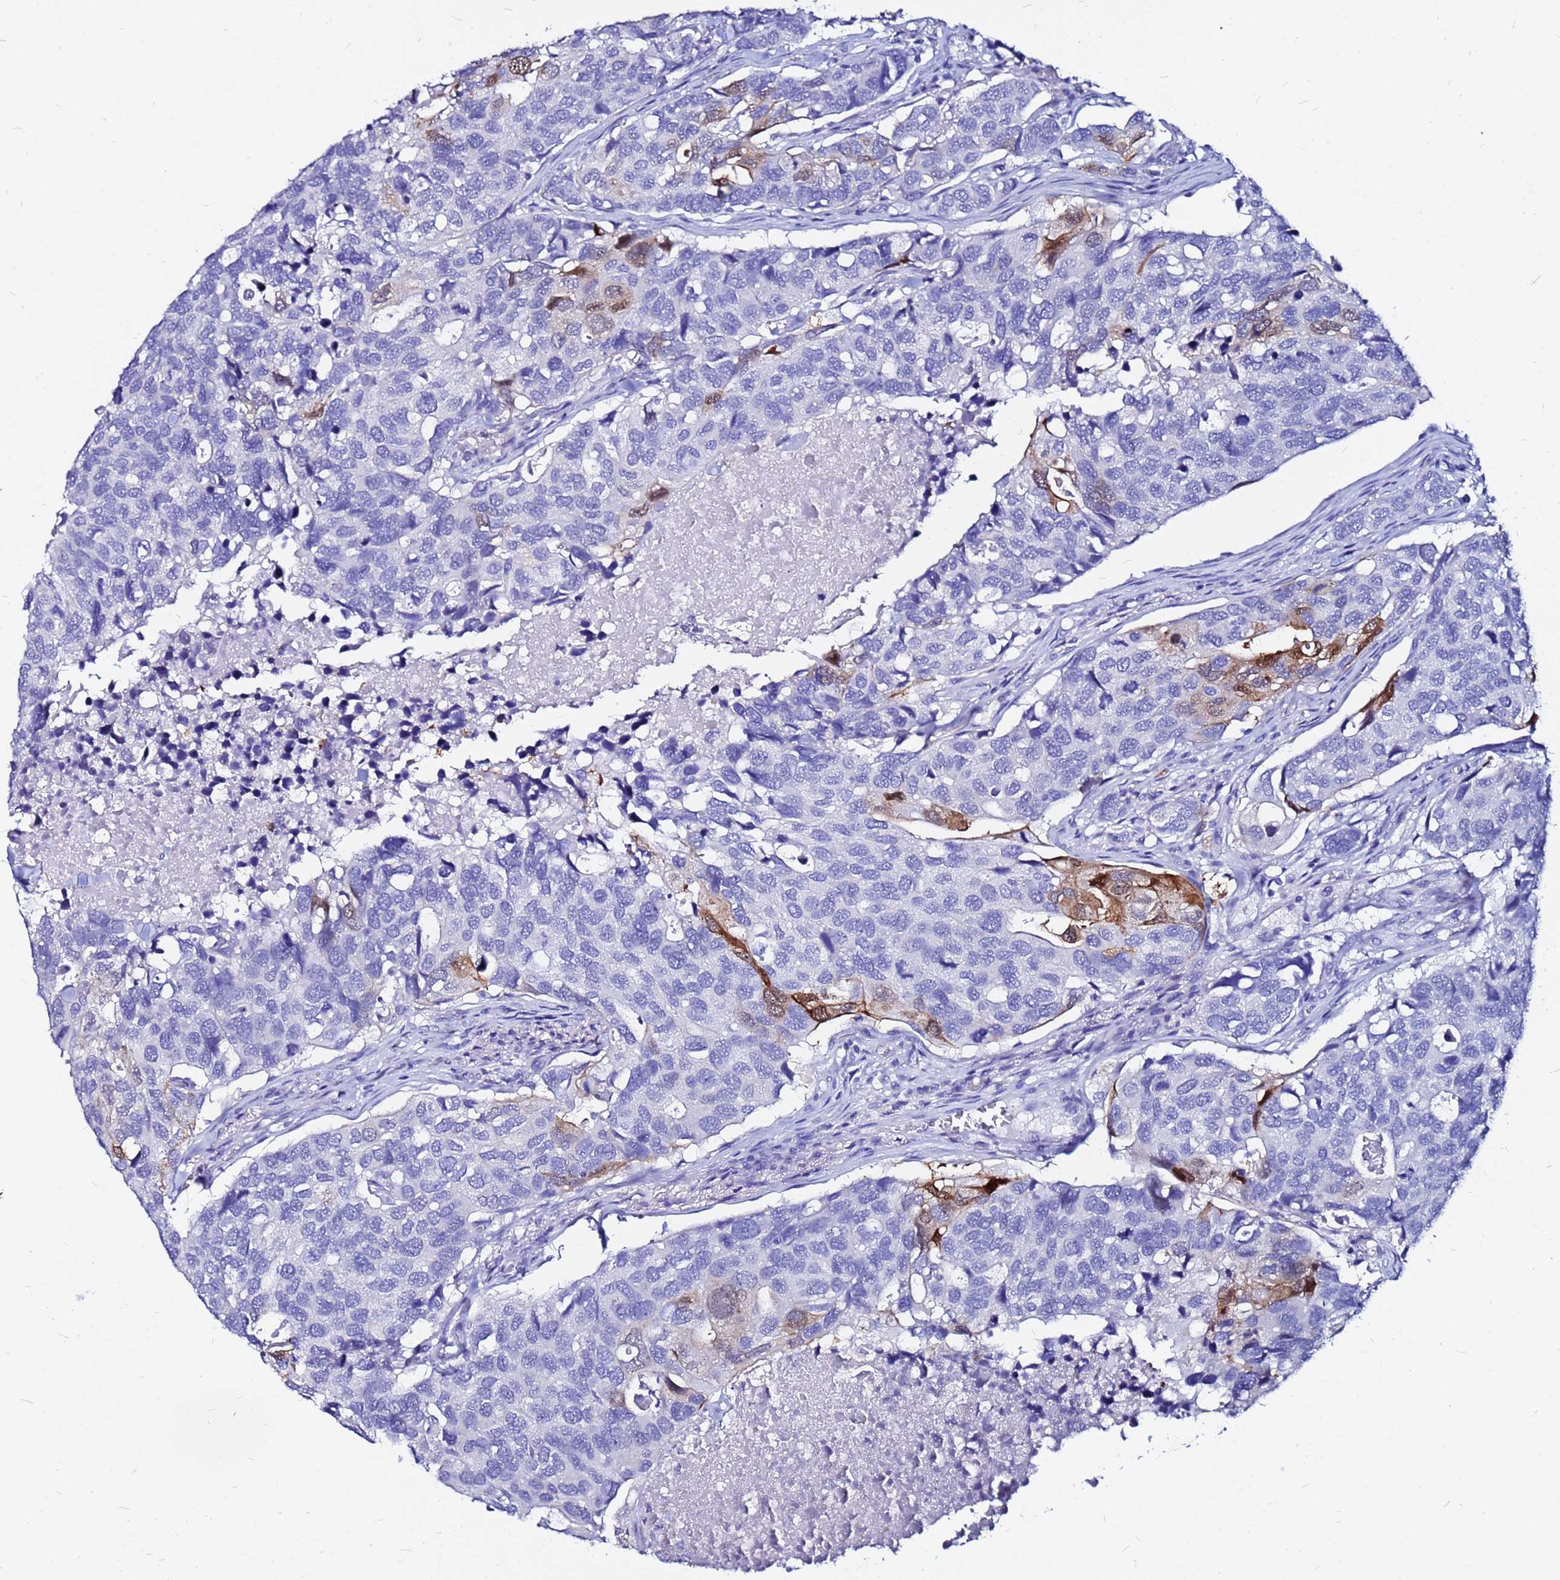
{"staining": {"intensity": "moderate", "quantity": "<25%", "location": "cytoplasmic/membranous"}, "tissue": "breast cancer", "cell_type": "Tumor cells", "image_type": "cancer", "snomed": [{"axis": "morphology", "description": "Duct carcinoma"}, {"axis": "topography", "description": "Breast"}], "caption": "An immunohistochemistry image of neoplastic tissue is shown. Protein staining in brown labels moderate cytoplasmic/membranous positivity in breast cancer (invasive ductal carcinoma) within tumor cells. (Brightfield microscopy of DAB IHC at high magnification).", "gene": "PPP1R14C", "patient": {"sex": "female", "age": 83}}